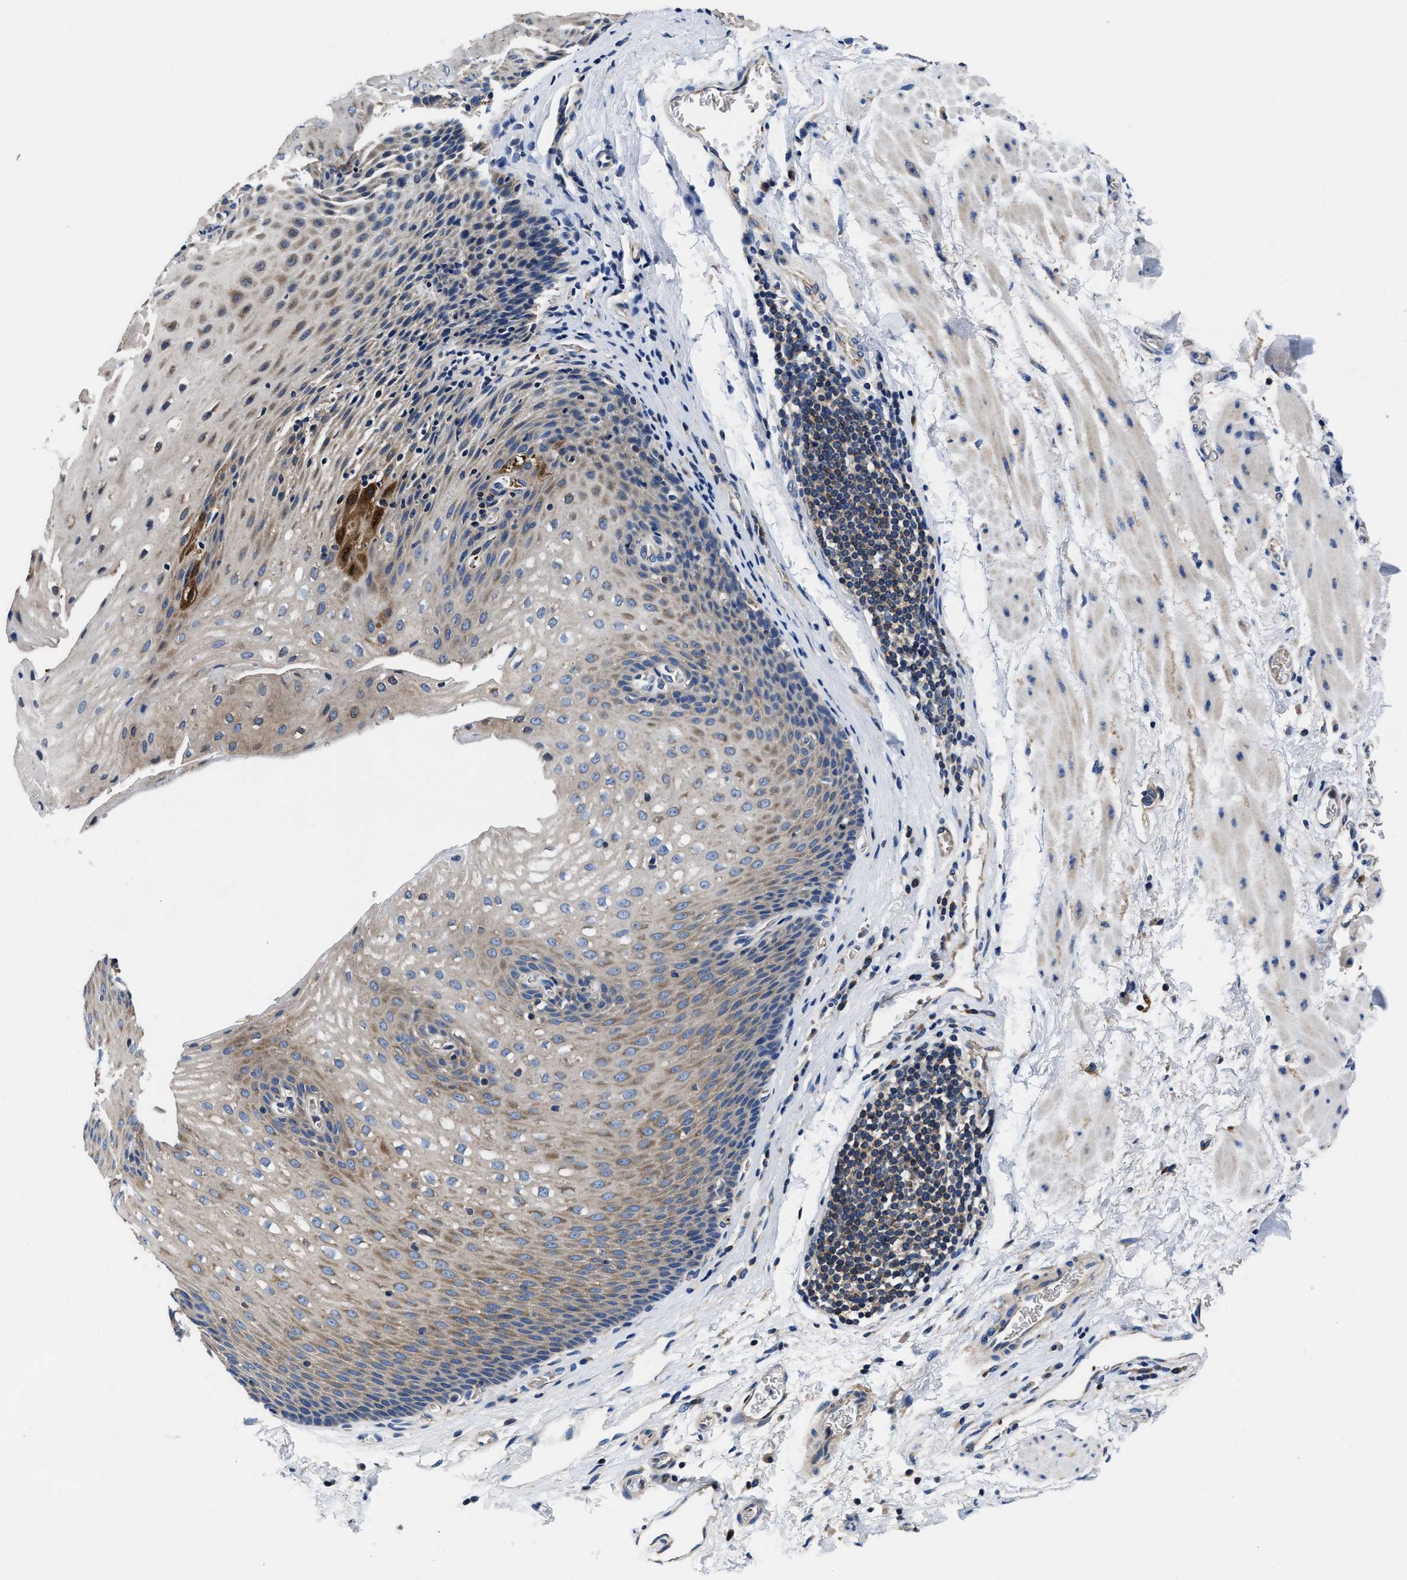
{"staining": {"intensity": "weak", "quantity": "25%-75%", "location": "cytoplasmic/membranous"}, "tissue": "esophagus", "cell_type": "Squamous epithelial cells", "image_type": "normal", "snomed": [{"axis": "morphology", "description": "Normal tissue, NOS"}, {"axis": "topography", "description": "Esophagus"}], "caption": "This is an image of IHC staining of unremarkable esophagus, which shows weak positivity in the cytoplasmic/membranous of squamous epithelial cells.", "gene": "PHLPP1", "patient": {"sex": "male", "age": 48}}